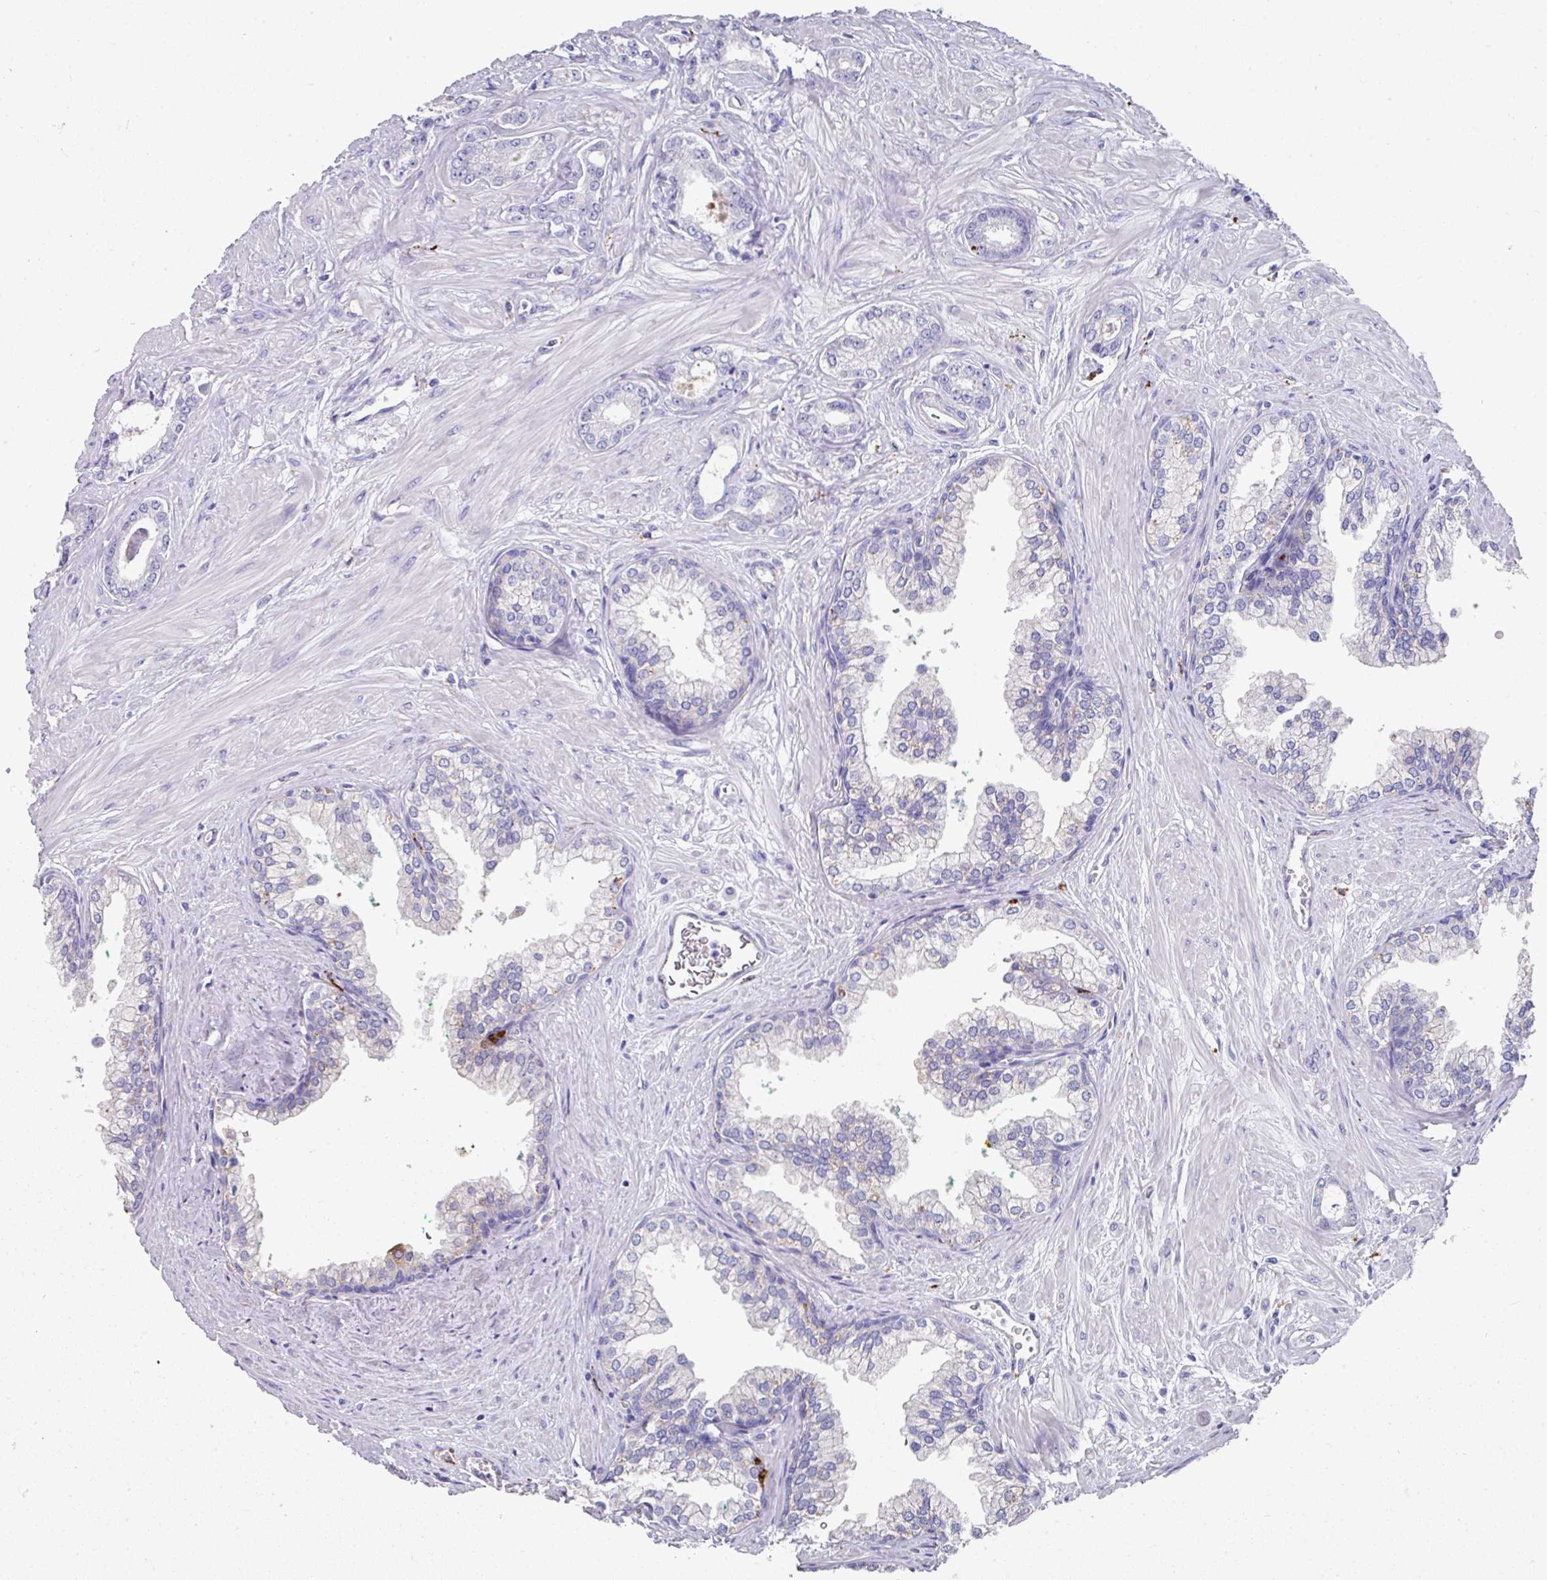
{"staining": {"intensity": "negative", "quantity": "none", "location": "none"}, "tissue": "prostate cancer", "cell_type": "Tumor cells", "image_type": "cancer", "snomed": [{"axis": "morphology", "description": "Adenocarcinoma, Low grade"}, {"axis": "topography", "description": "Prostate"}], "caption": "Prostate cancer (low-grade adenocarcinoma) stained for a protein using IHC reveals no expression tumor cells.", "gene": "CPVL", "patient": {"sex": "male", "age": 60}}